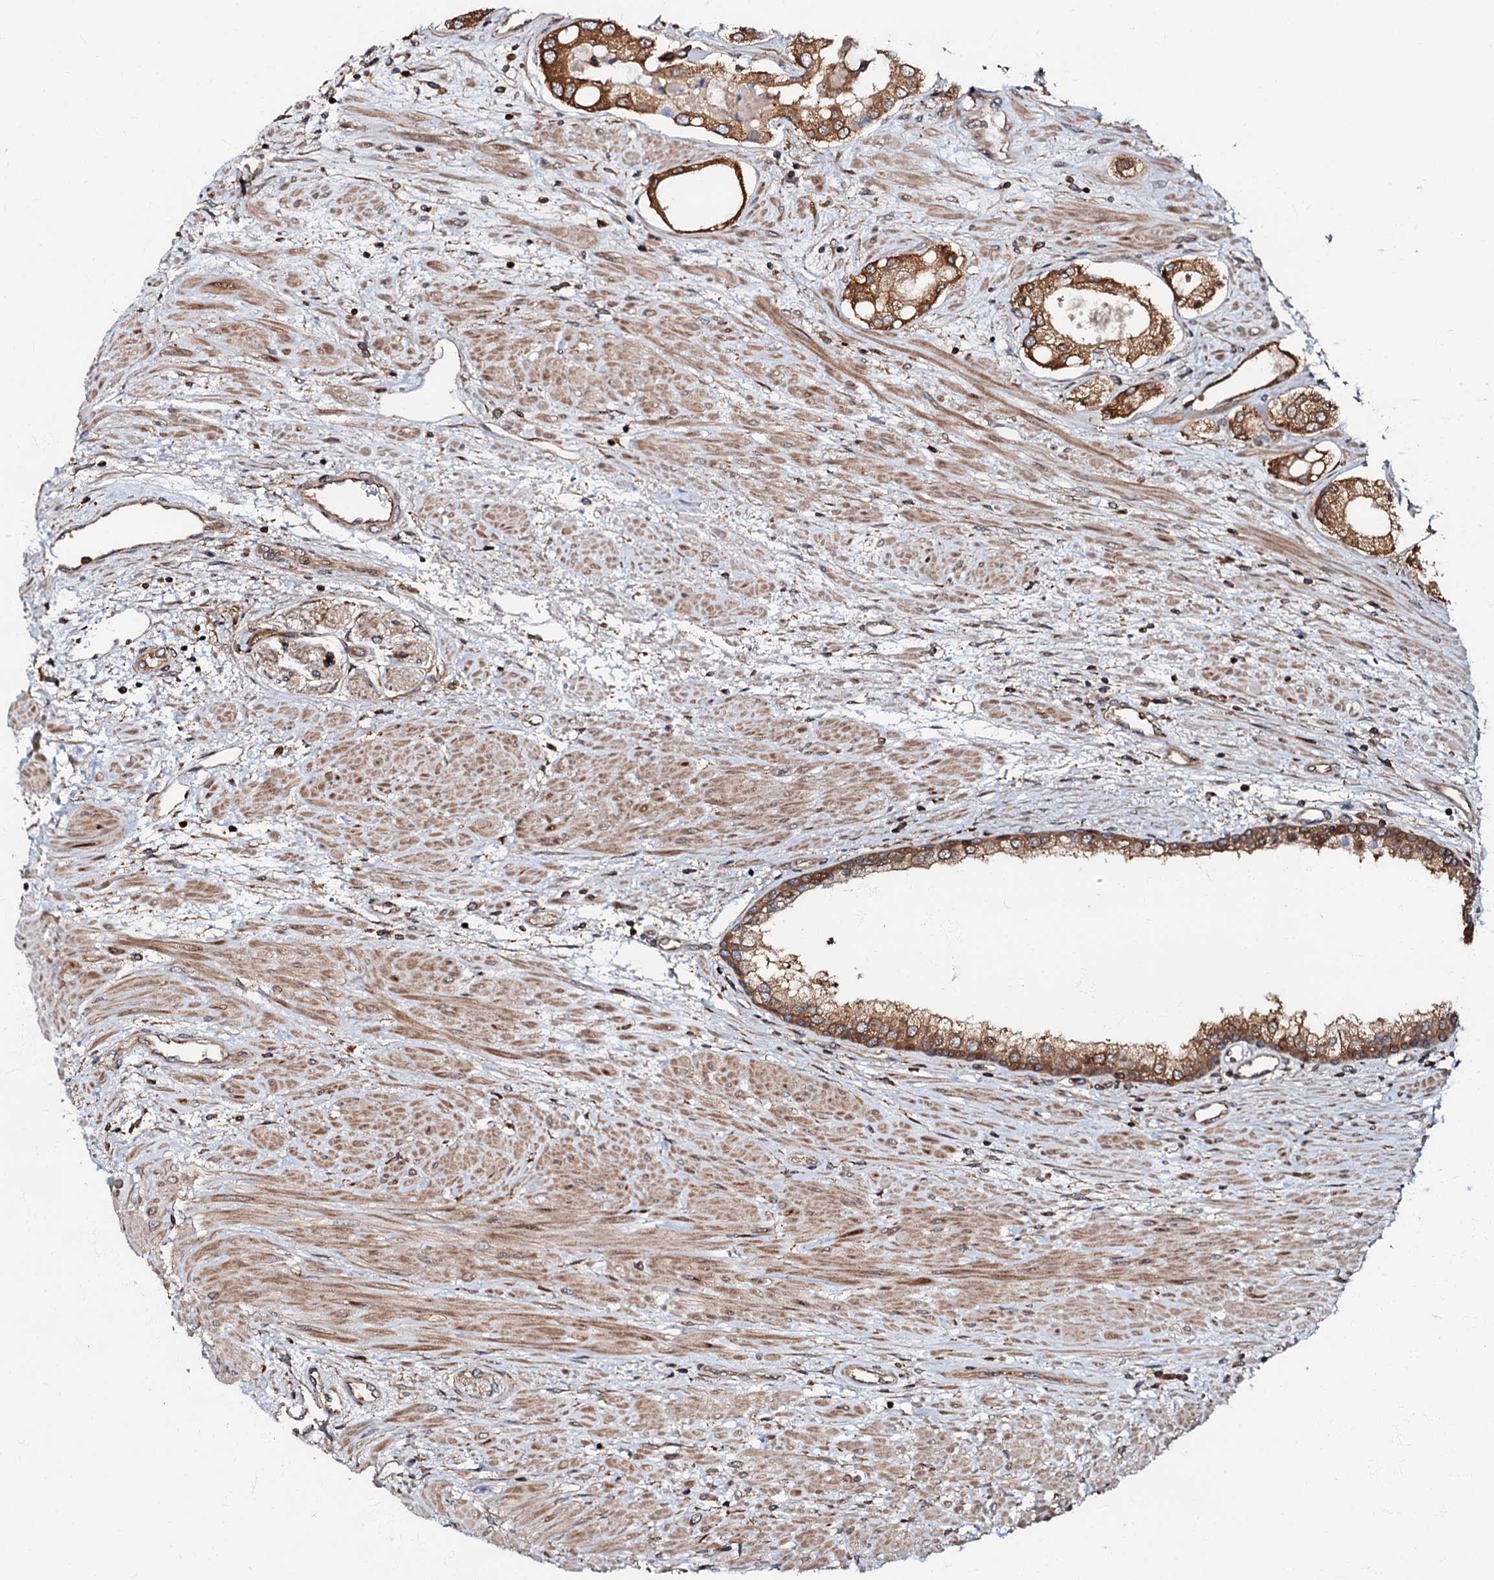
{"staining": {"intensity": "moderate", "quantity": ">75%", "location": "cytoplasmic/membranous"}, "tissue": "prostate cancer", "cell_type": "Tumor cells", "image_type": "cancer", "snomed": [{"axis": "morphology", "description": "Adenocarcinoma, Low grade"}, {"axis": "topography", "description": "Prostate"}], "caption": "High-magnification brightfield microscopy of prostate cancer (adenocarcinoma (low-grade)) stained with DAB (brown) and counterstained with hematoxylin (blue). tumor cells exhibit moderate cytoplasmic/membranous staining is appreciated in approximately>75% of cells.", "gene": "OSBP", "patient": {"sex": "male", "age": 68}}